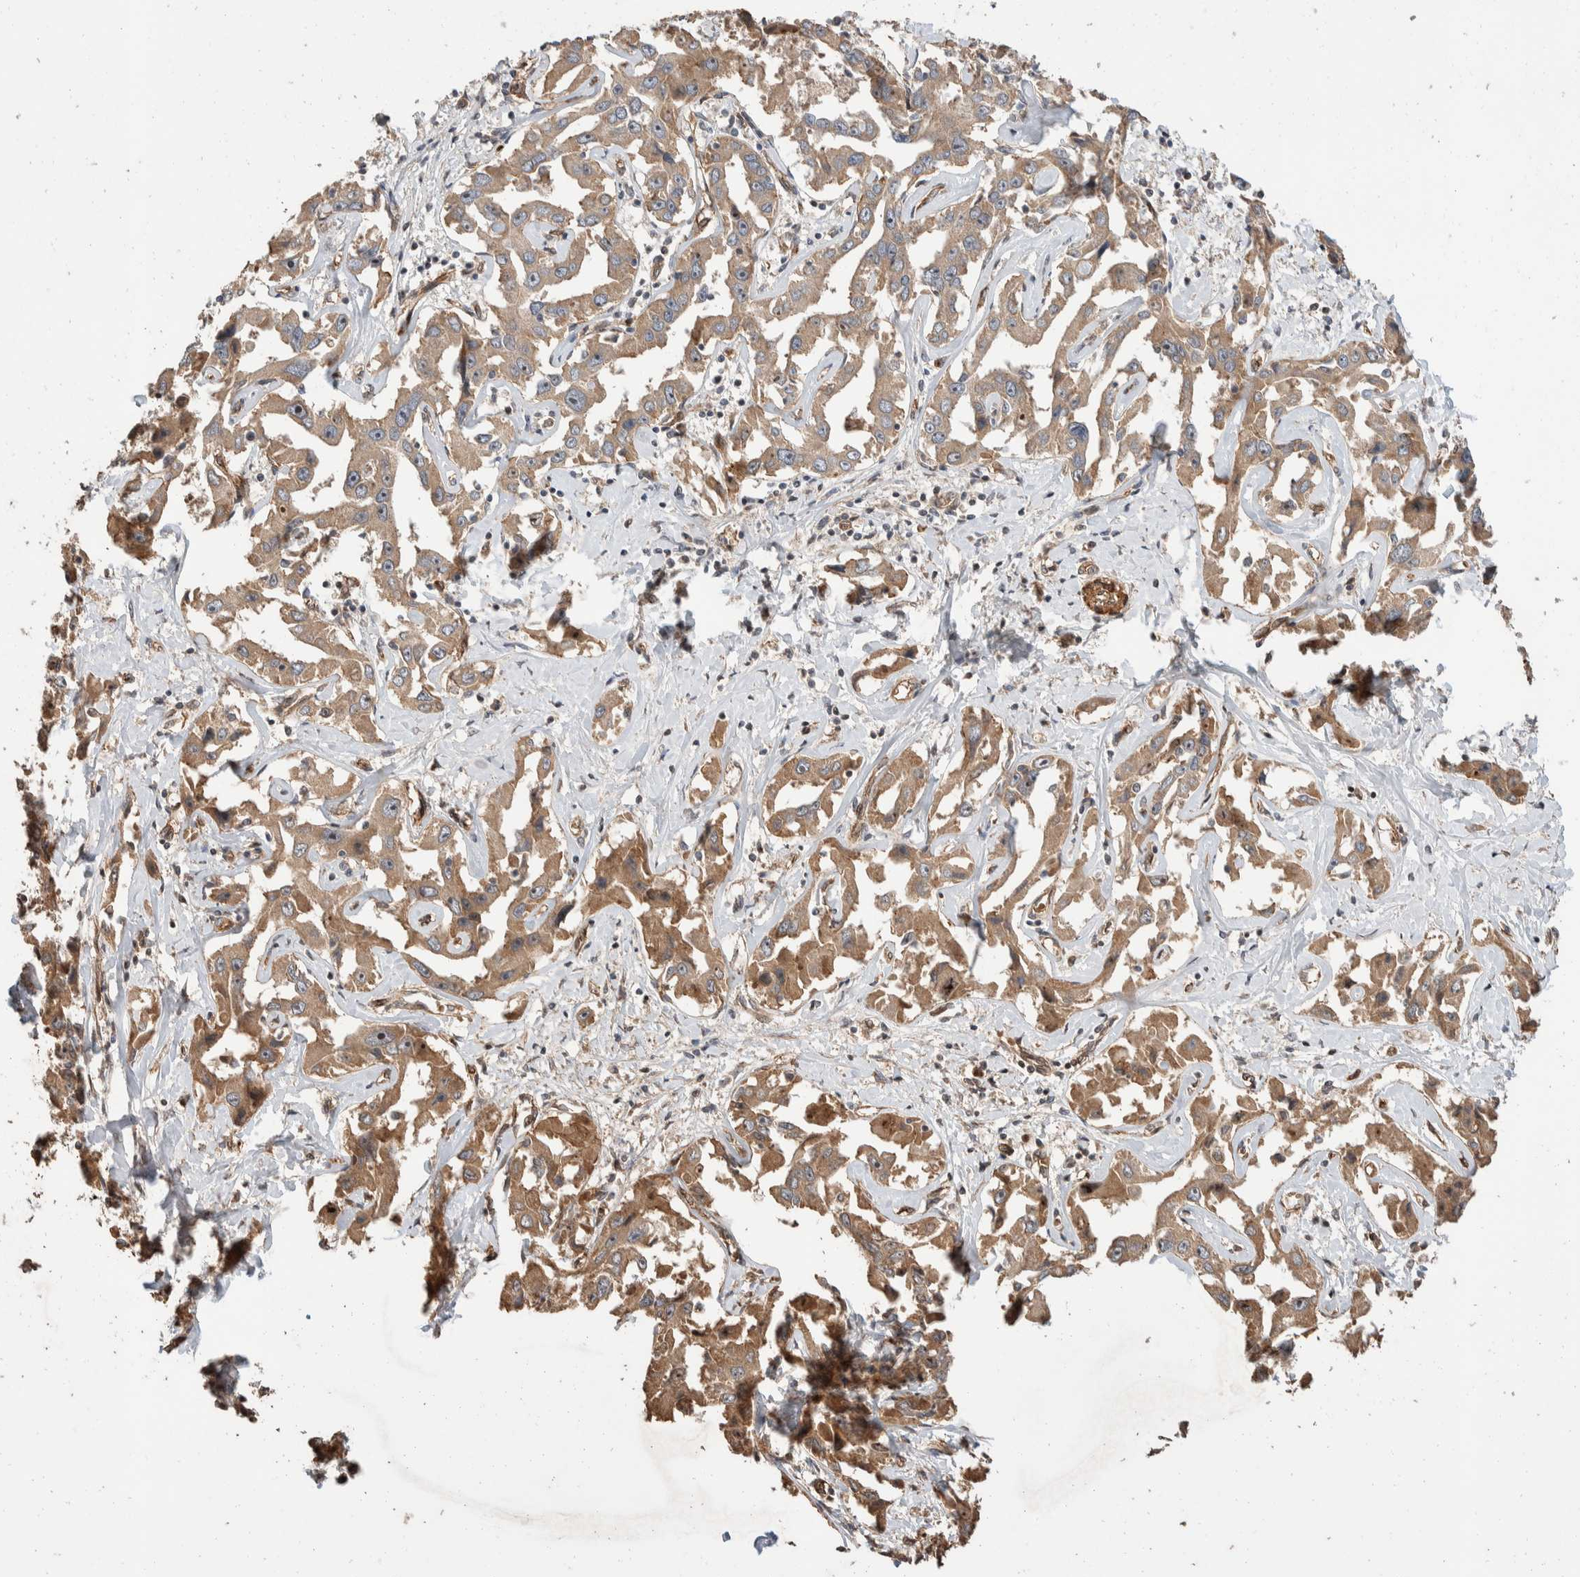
{"staining": {"intensity": "moderate", "quantity": ">75%", "location": "cytoplasmic/membranous"}, "tissue": "liver cancer", "cell_type": "Tumor cells", "image_type": "cancer", "snomed": [{"axis": "morphology", "description": "Cholangiocarcinoma"}, {"axis": "topography", "description": "Liver"}], "caption": "This is a photomicrograph of immunohistochemistry (IHC) staining of cholangiocarcinoma (liver), which shows moderate staining in the cytoplasmic/membranous of tumor cells.", "gene": "ERC1", "patient": {"sex": "male", "age": 59}}